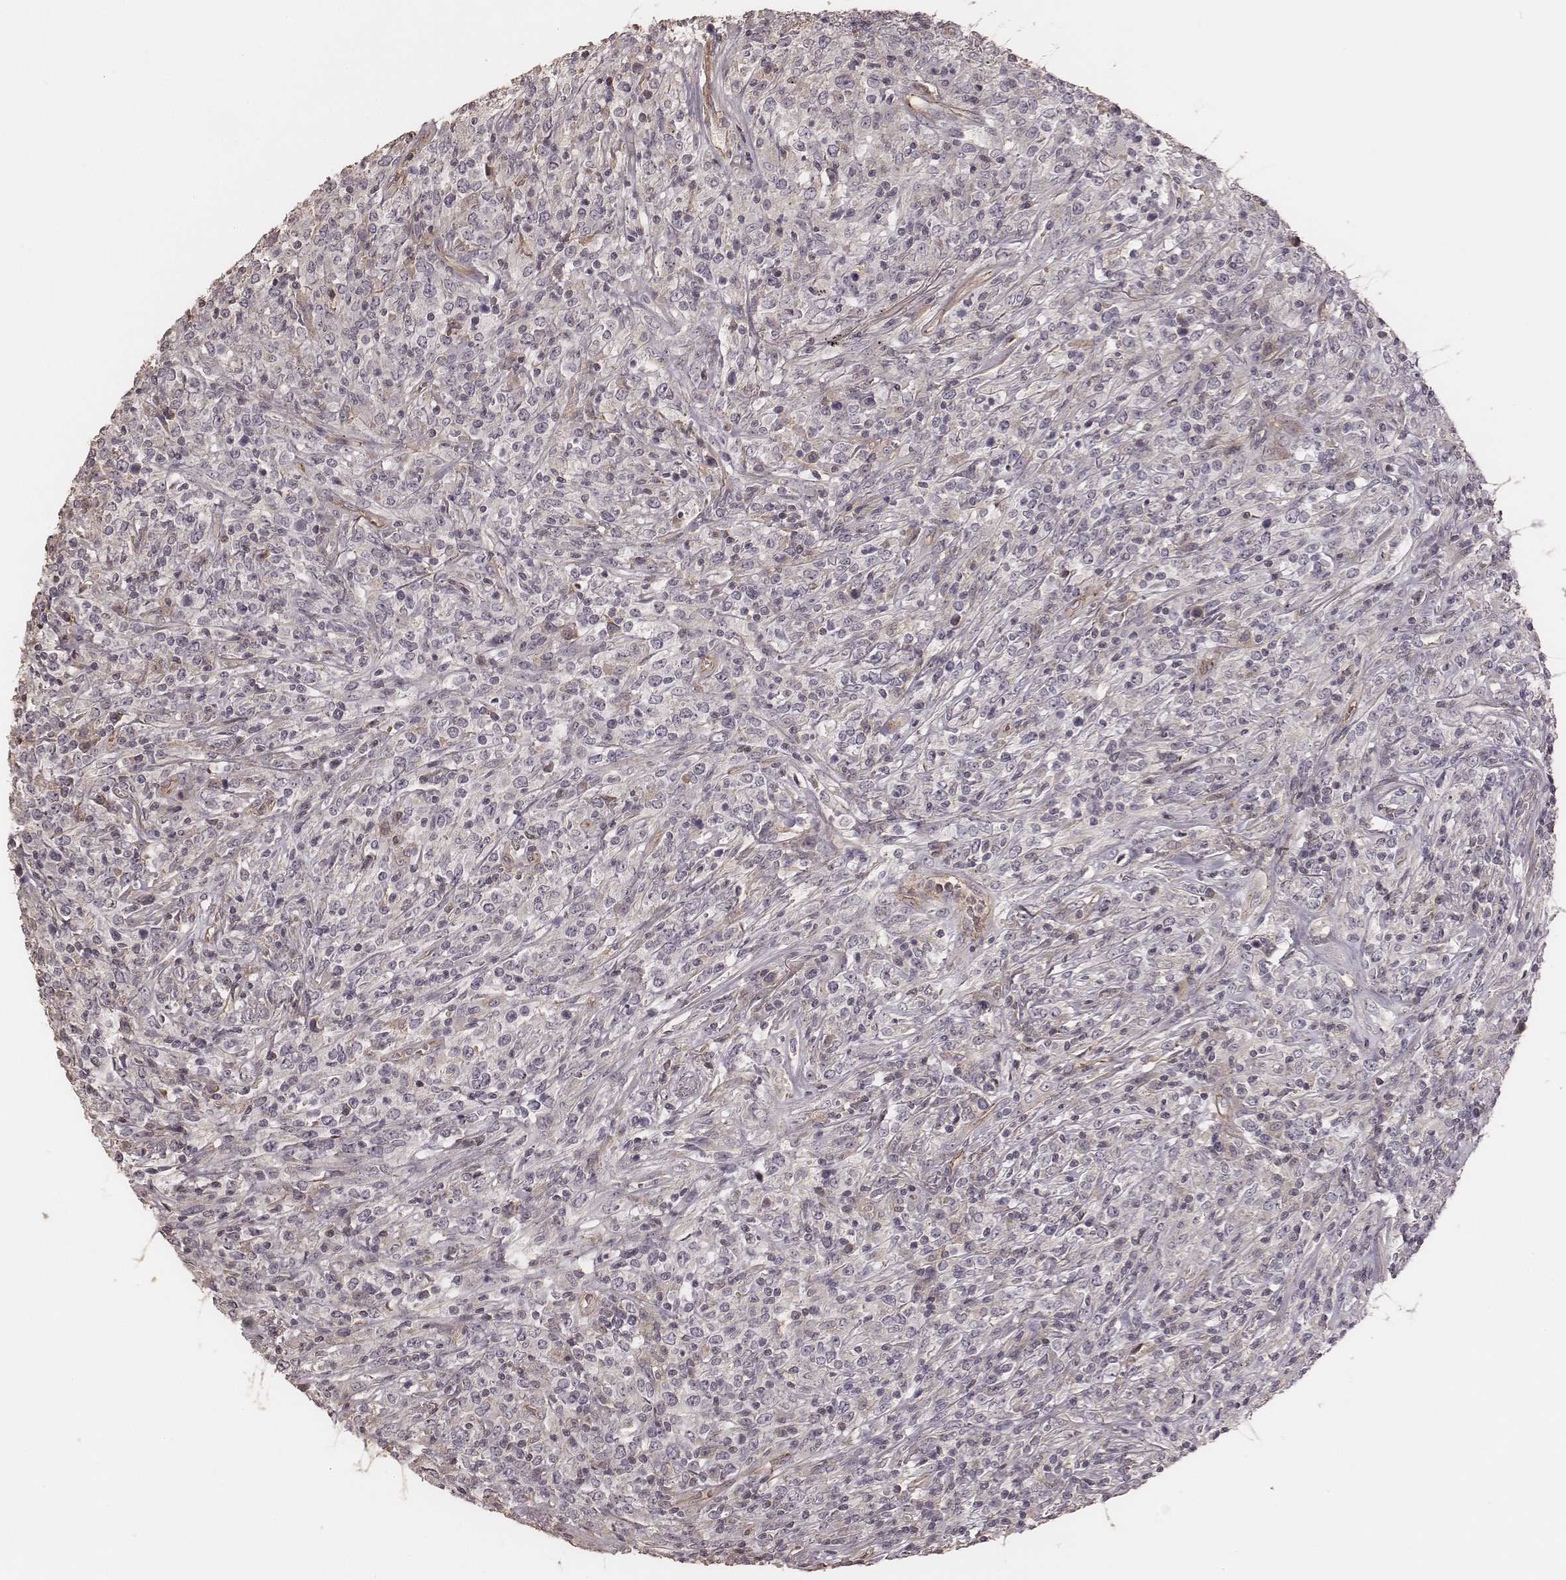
{"staining": {"intensity": "negative", "quantity": "none", "location": "none"}, "tissue": "lymphoma", "cell_type": "Tumor cells", "image_type": "cancer", "snomed": [{"axis": "morphology", "description": "Malignant lymphoma, non-Hodgkin's type, High grade"}, {"axis": "topography", "description": "Lung"}], "caption": "Tumor cells are negative for brown protein staining in malignant lymphoma, non-Hodgkin's type (high-grade).", "gene": "OTOGL", "patient": {"sex": "male", "age": 79}}